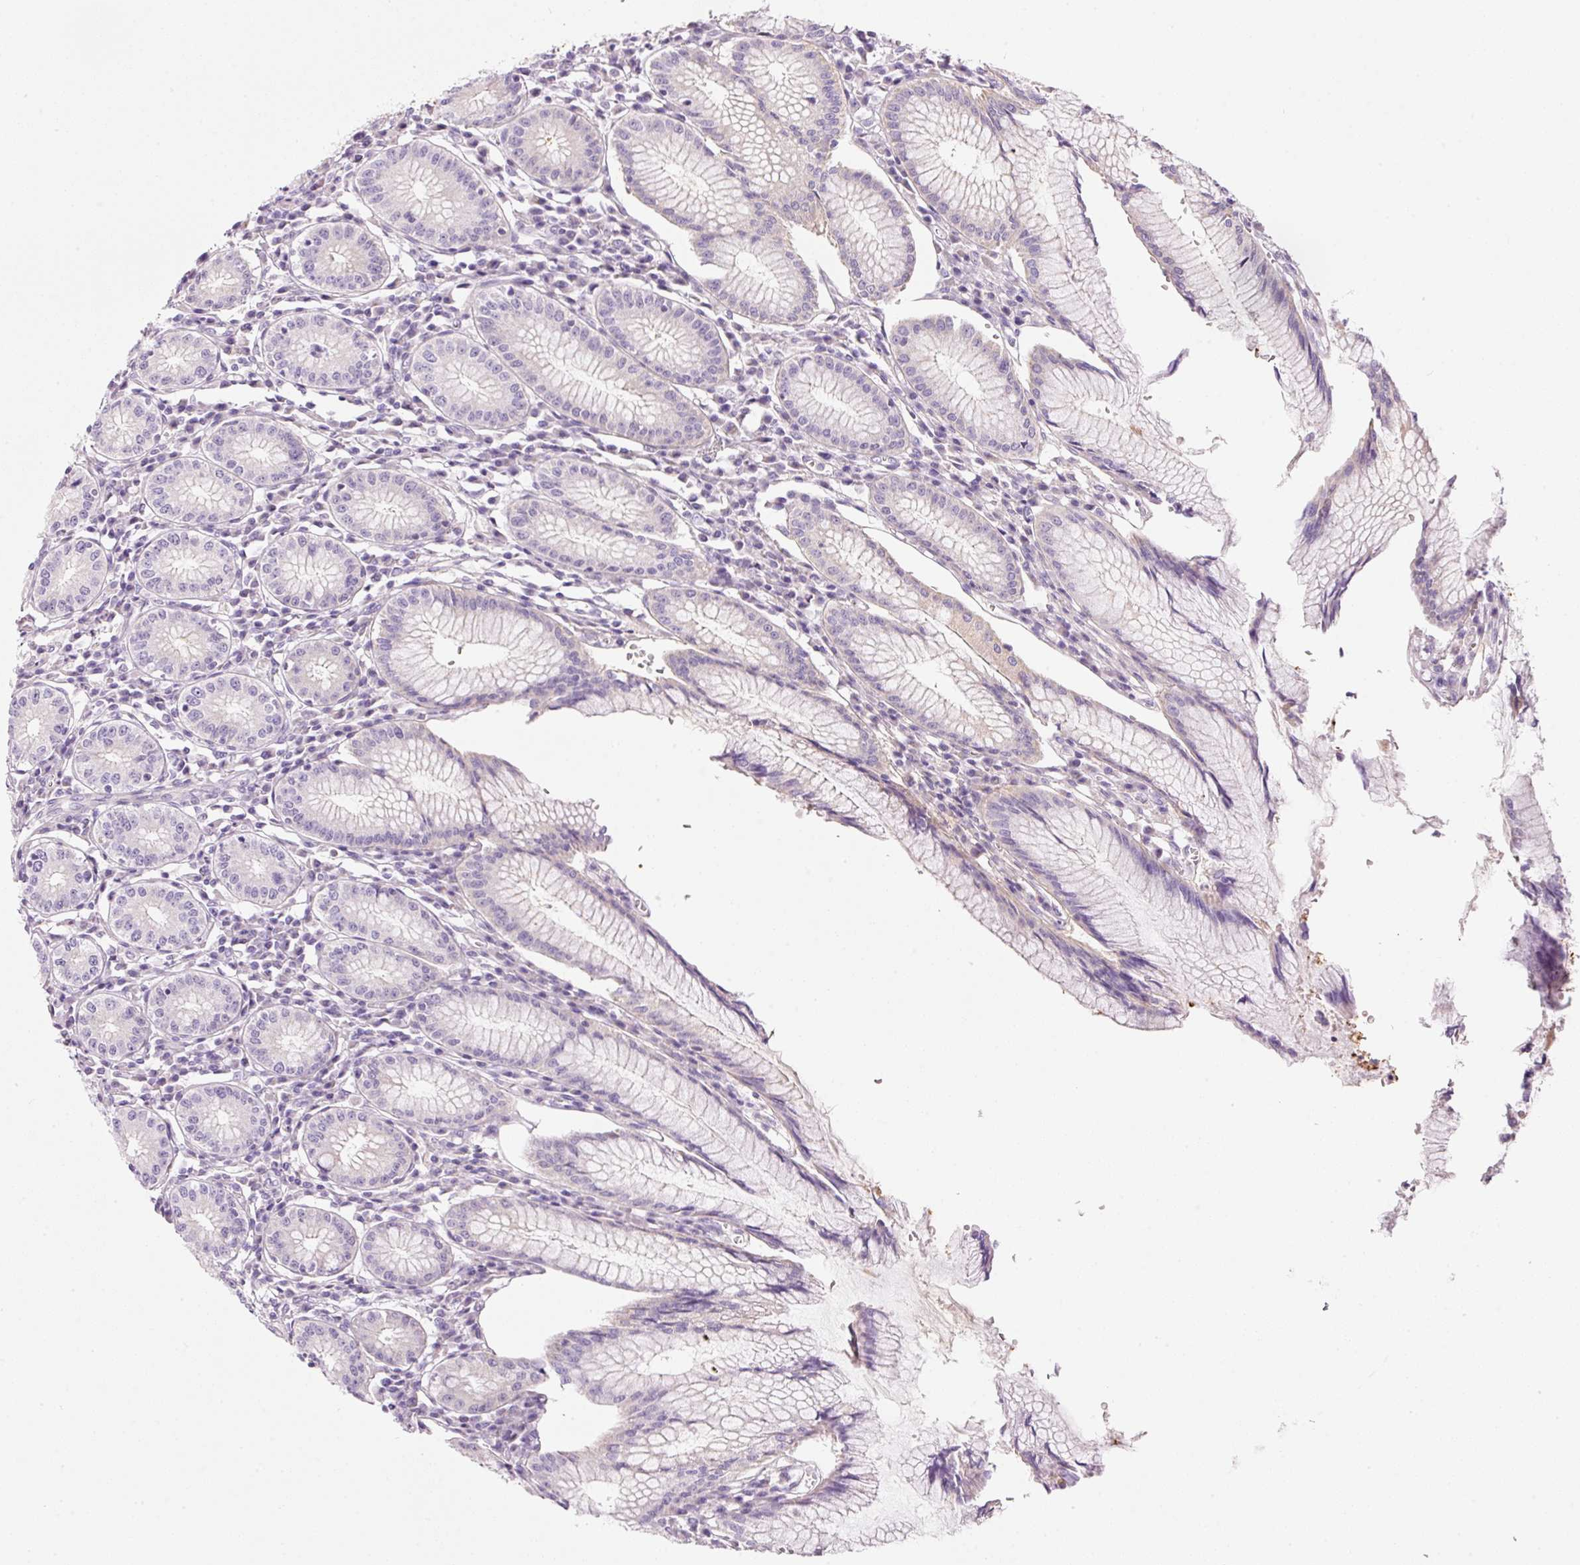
{"staining": {"intensity": "moderate", "quantity": "25%-75%", "location": "cytoplasmic/membranous"}, "tissue": "stomach", "cell_type": "Glandular cells", "image_type": "normal", "snomed": [{"axis": "morphology", "description": "Normal tissue, NOS"}, {"axis": "topography", "description": "Stomach"}], "caption": "The photomicrograph demonstrates staining of benign stomach, revealing moderate cytoplasmic/membranous protein staining (brown color) within glandular cells. (Brightfield microscopy of DAB IHC at high magnification).", "gene": "KPNA5", "patient": {"sex": "male", "age": 55}}